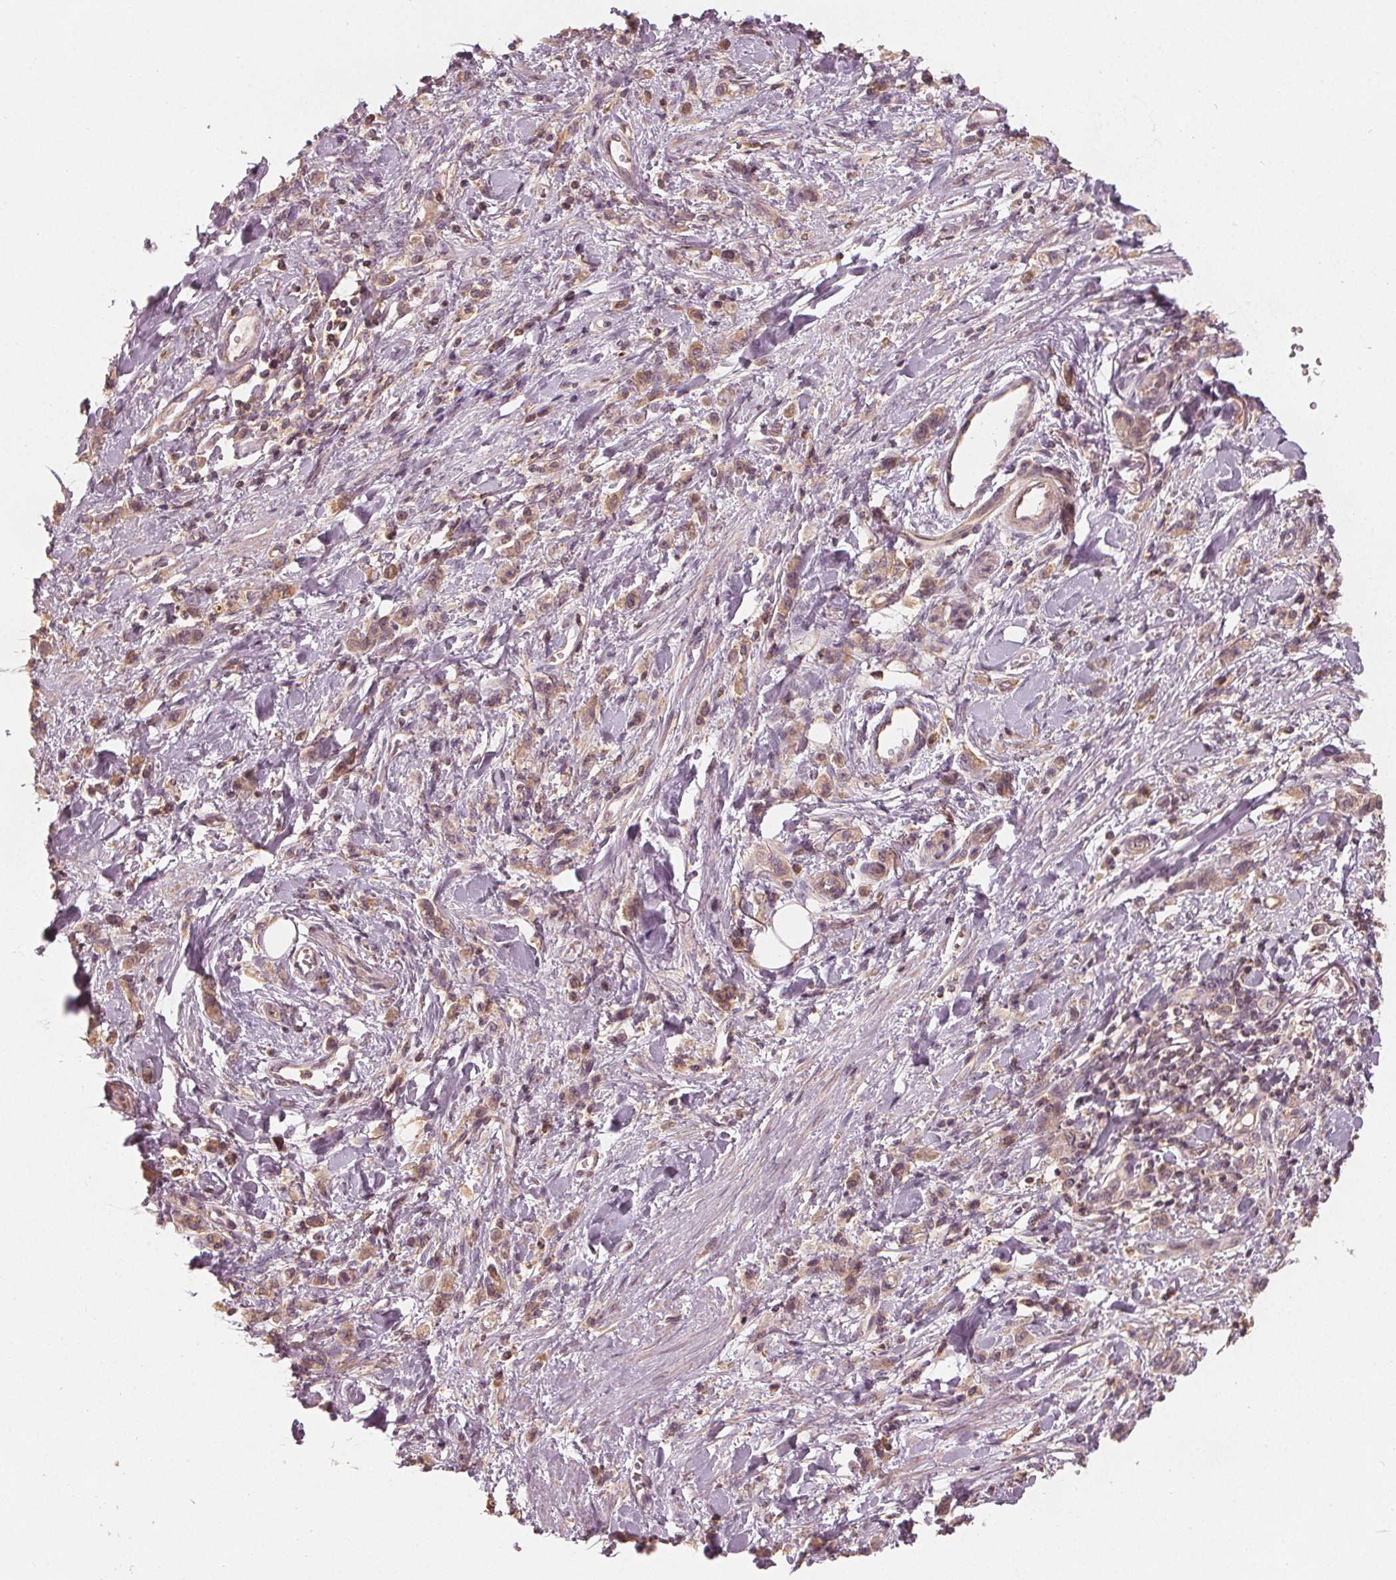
{"staining": {"intensity": "moderate", "quantity": ">75%", "location": "cytoplasmic/membranous"}, "tissue": "stomach cancer", "cell_type": "Tumor cells", "image_type": "cancer", "snomed": [{"axis": "morphology", "description": "Adenocarcinoma, NOS"}, {"axis": "topography", "description": "Stomach"}], "caption": "Stomach cancer (adenocarcinoma) tissue reveals moderate cytoplasmic/membranous positivity in about >75% of tumor cells, visualized by immunohistochemistry. Immunohistochemistry (ihc) stains the protein in brown and the nuclei are stained blue.", "gene": "GNB2", "patient": {"sex": "male", "age": 77}}